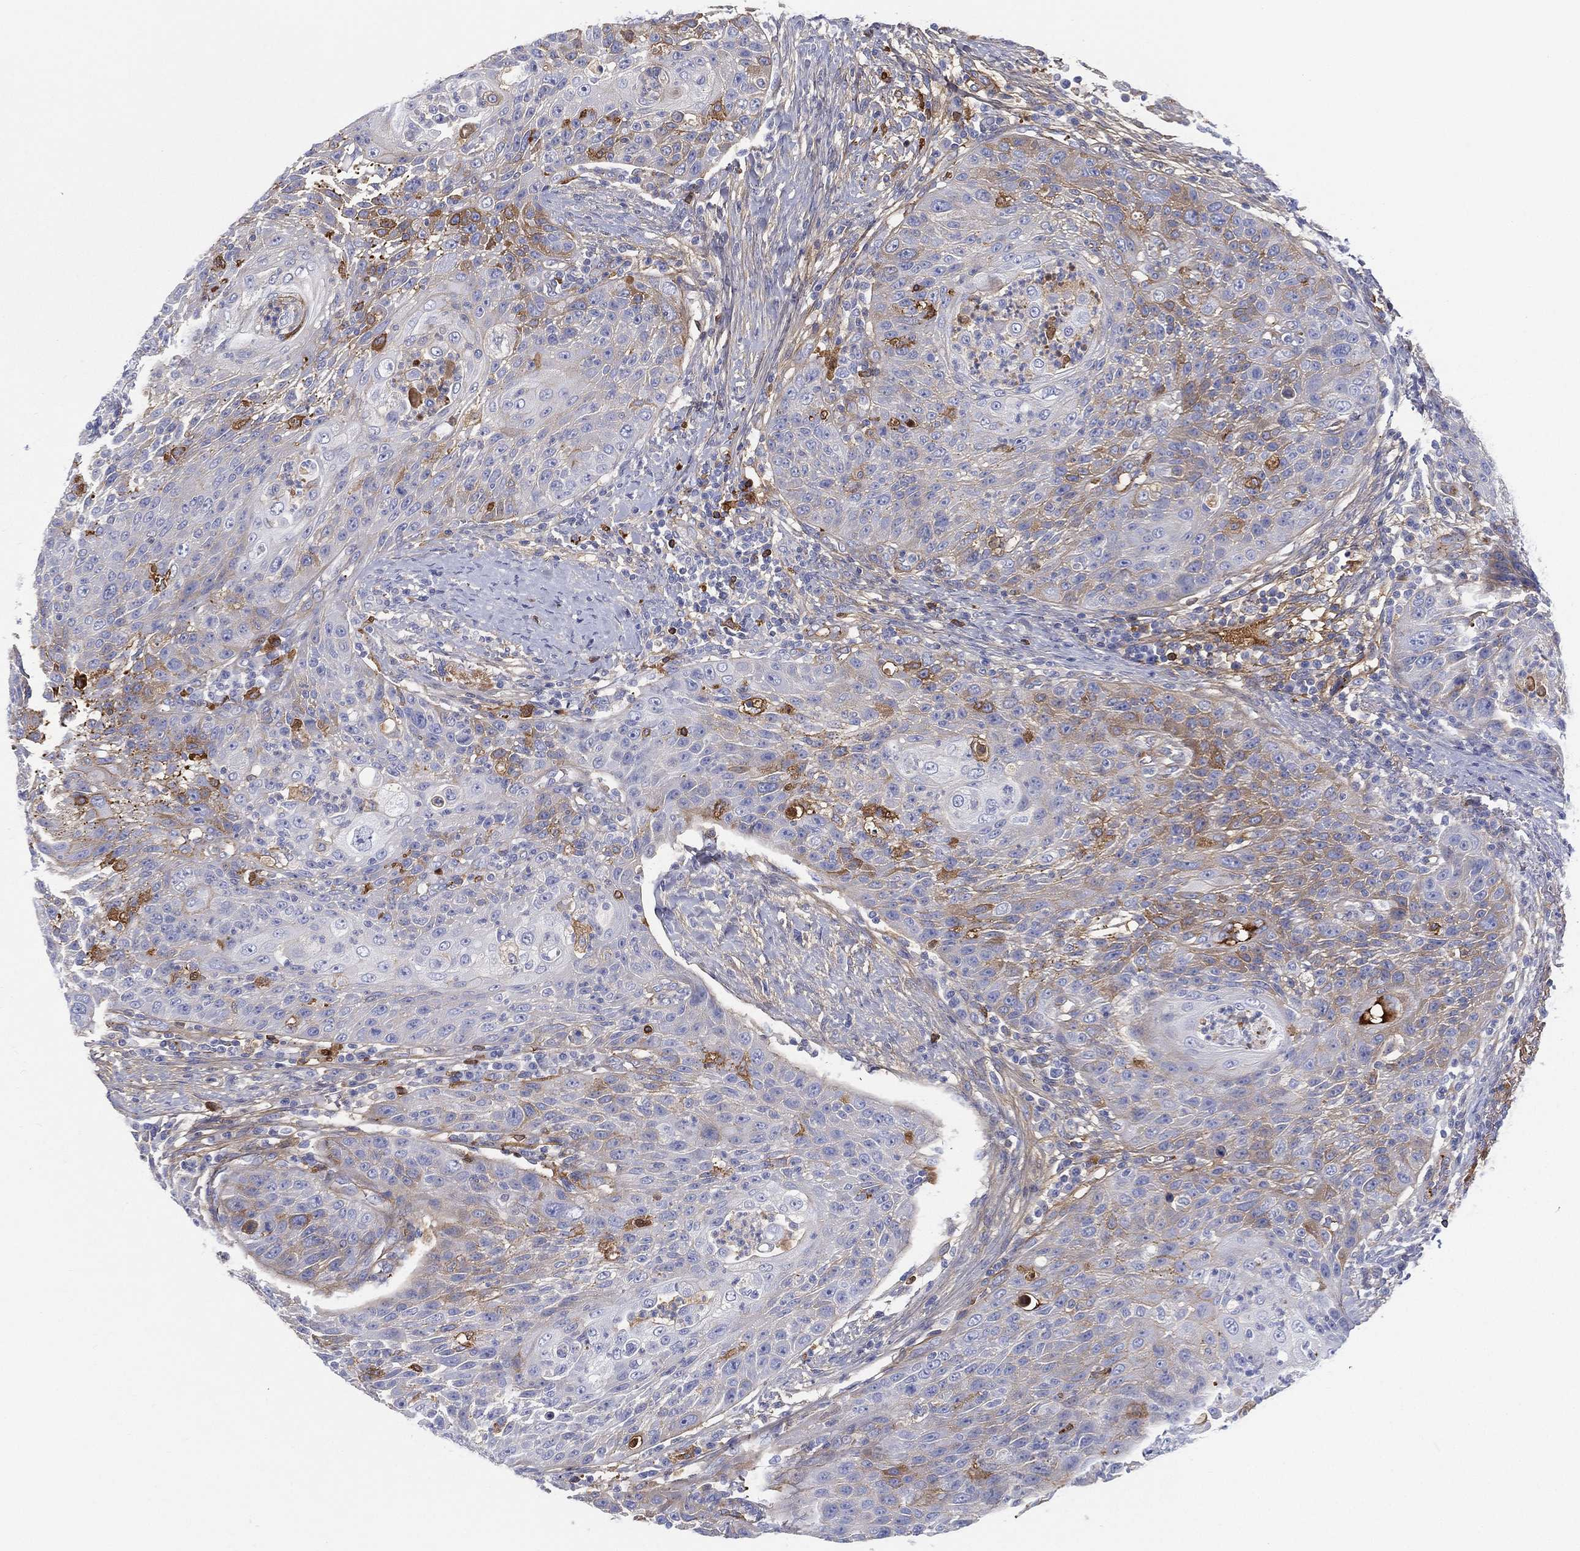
{"staining": {"intensity": "moderate", "quantity": "<25%", "location": "cytoplasmic/membranous"}, "tissue": "head and neck cancer", "cell_type": "Tumor cells", "image_type": "cancer", "snomed": [{"axis": "morphology", "description": "Squamous cell carcinoma, NOS"}, {"axis": "topography", "description": "Head-Neck"}], "caption": "Immunohistochemical staining of head and neck squamous cell carcinoma demonstrates low levels of moderate cytoplasmic/membranous protein staining in approximately <25% of tumor cells. The protein is stained brown, and the nuclei are stained in blue (DAB (3,3'-diaminobenzidine) IHC with brightfield microscopy, high magnification).", "gene": "IFNB1", "patient": {"sex": "male", "age": 69}}